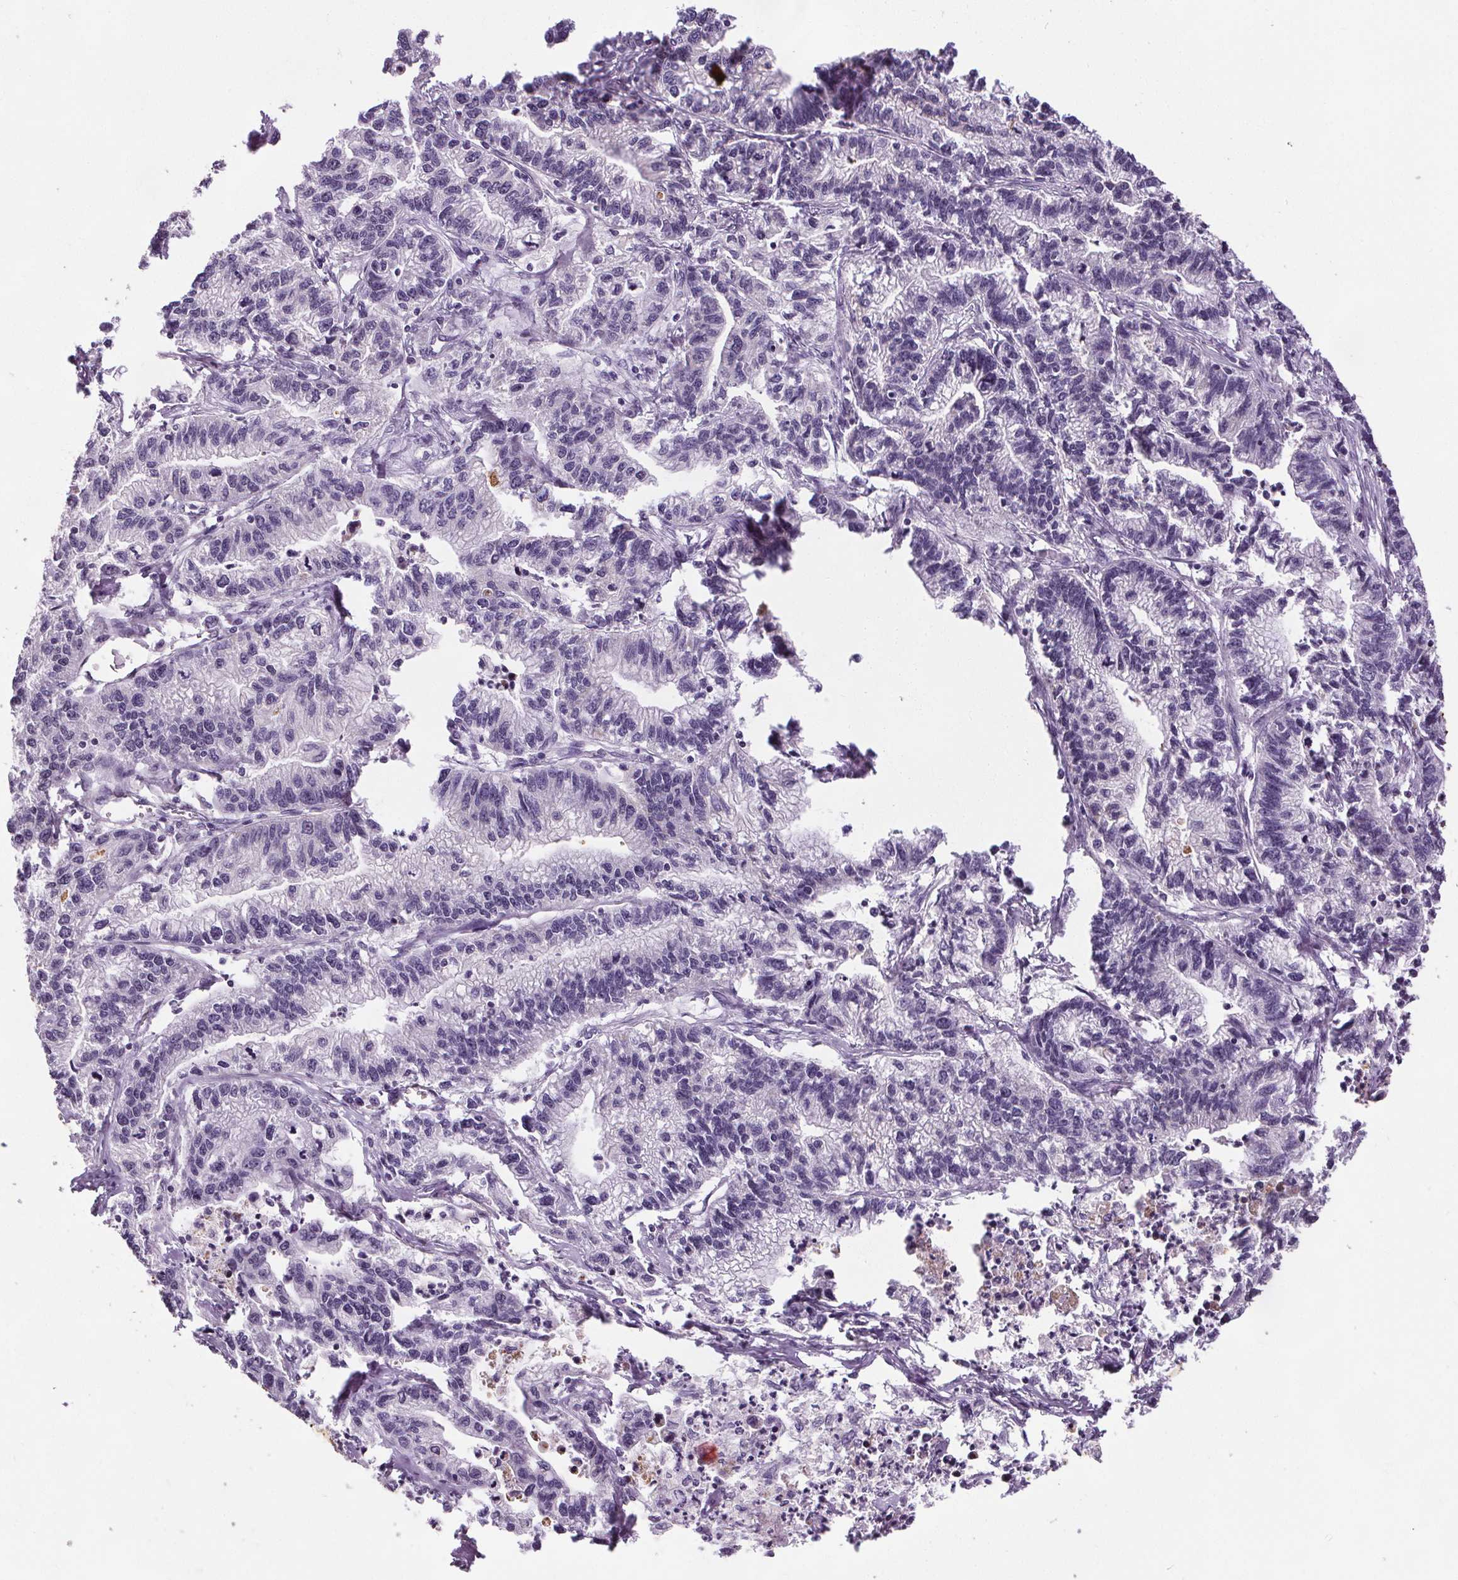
{"staining": {"intensity": "negative", "quantity": "none", "location": "none"}, "tissue": "stomach cancer", "cell_type": "Tumor cells", "image_type": "cancer", "snomed": [{"axis": "morphology", "description": "Adenocarcinoma, NOS"}, {"axis": "topography", "description": "Stomach"}], "caption": "The photomicrograph reveals no significant staining in tumor cells of adenocarcinoma (stomach).", "gene": "SLC2A9", "patient": {"sex": "male", "age": 83}}